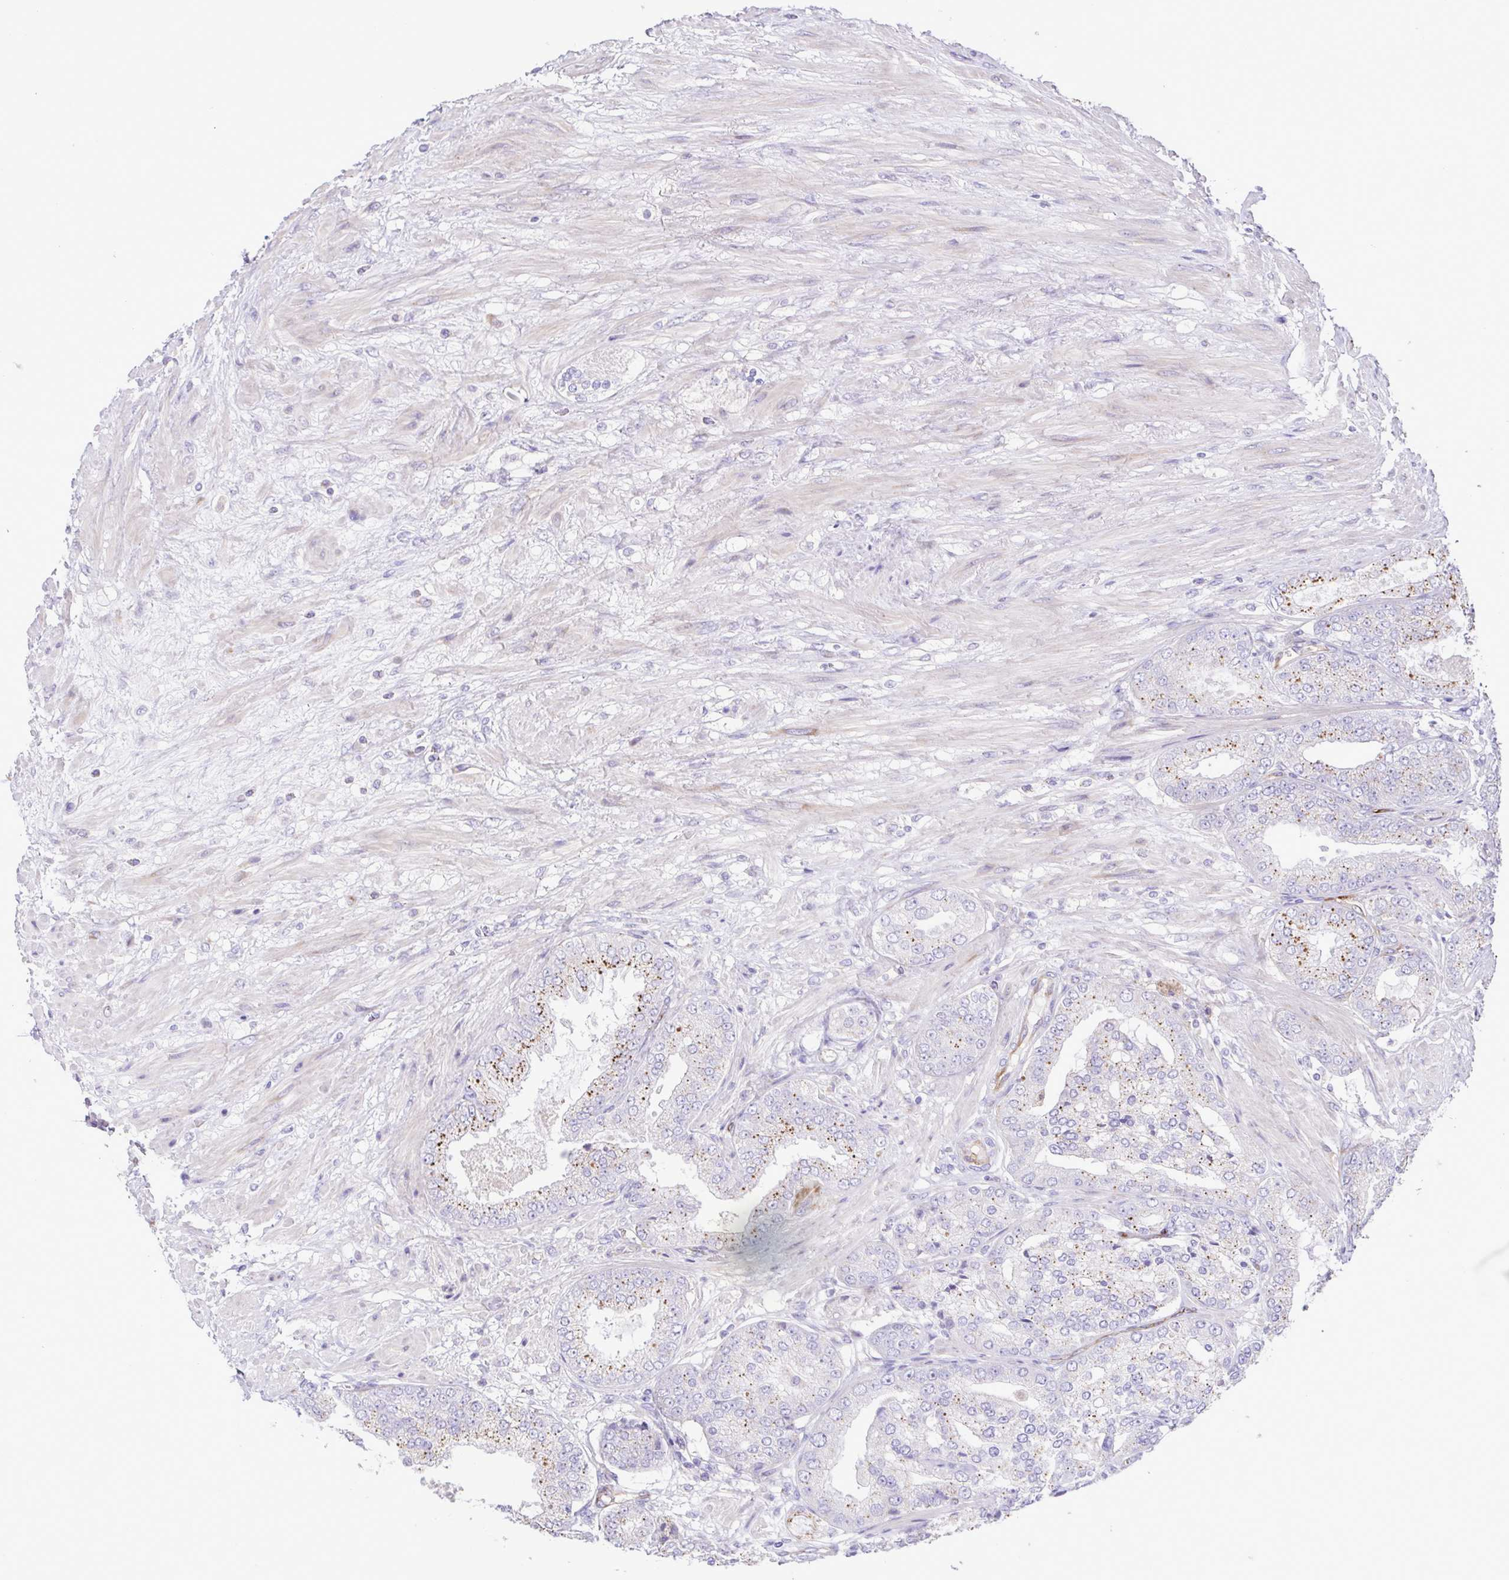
{"staining": {"intensity": "moderate", "quantity": "<25%", "location": "cytoplasmic/membranous"}, "tissue": "prostate cancer", "cell_type": "Tumor cells", "image_type": "cancer", "snomed": [{"axis": "morphology", "description": "Adenocarcinoma, High grade"}, {"axis": "topography", "description": "Prostate"}], "caption": "This is a histology image of immunohistochemistry staining of prostate cancer, which shows moderate positivity in the cytoplasmic/membranous of tumor cells.", "gene": "FLT1", "patient": {"sex": "male", "age": 71}}